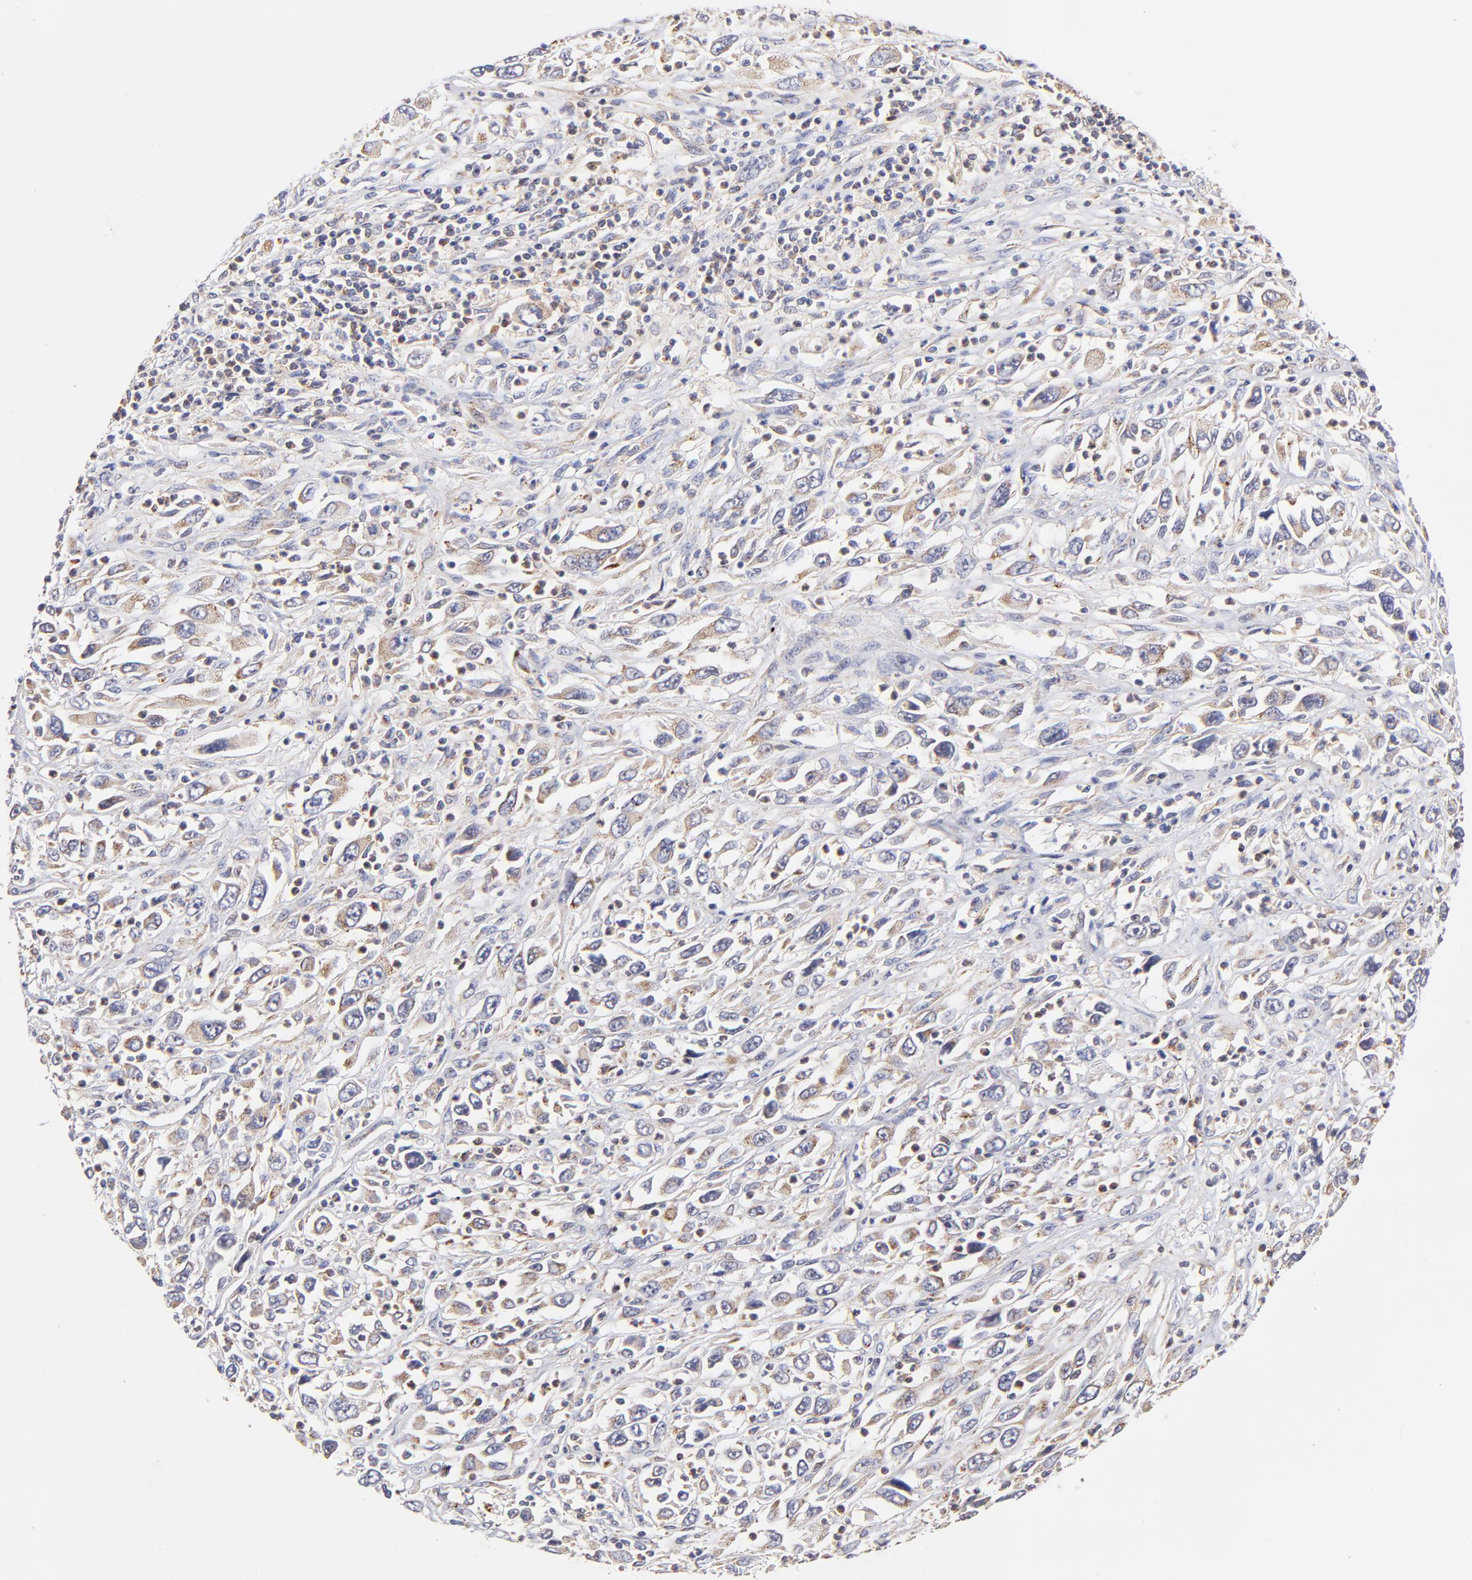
{"staining": {"intensity": "weak", "quantity": "25%-75%", "location": "cytoplasmic/membranous"}, "tissue": "melanoma", "cell_type": "Tumor cells", "image_type": "cancer", "snomed": [{"axis": "morphology", "description": "Malignant melanoma, Metastatic site"}, {"axis": "topography", "description": "Skin"}], "caption": "Weak cytoplasmic/membranous expression for a protein is identified in approximately 25%-75% of tumor cells of melanoma using immunohistochemistry.", "gene": "MAP2K7", "patient": {"sex": "female", "age": 56}}